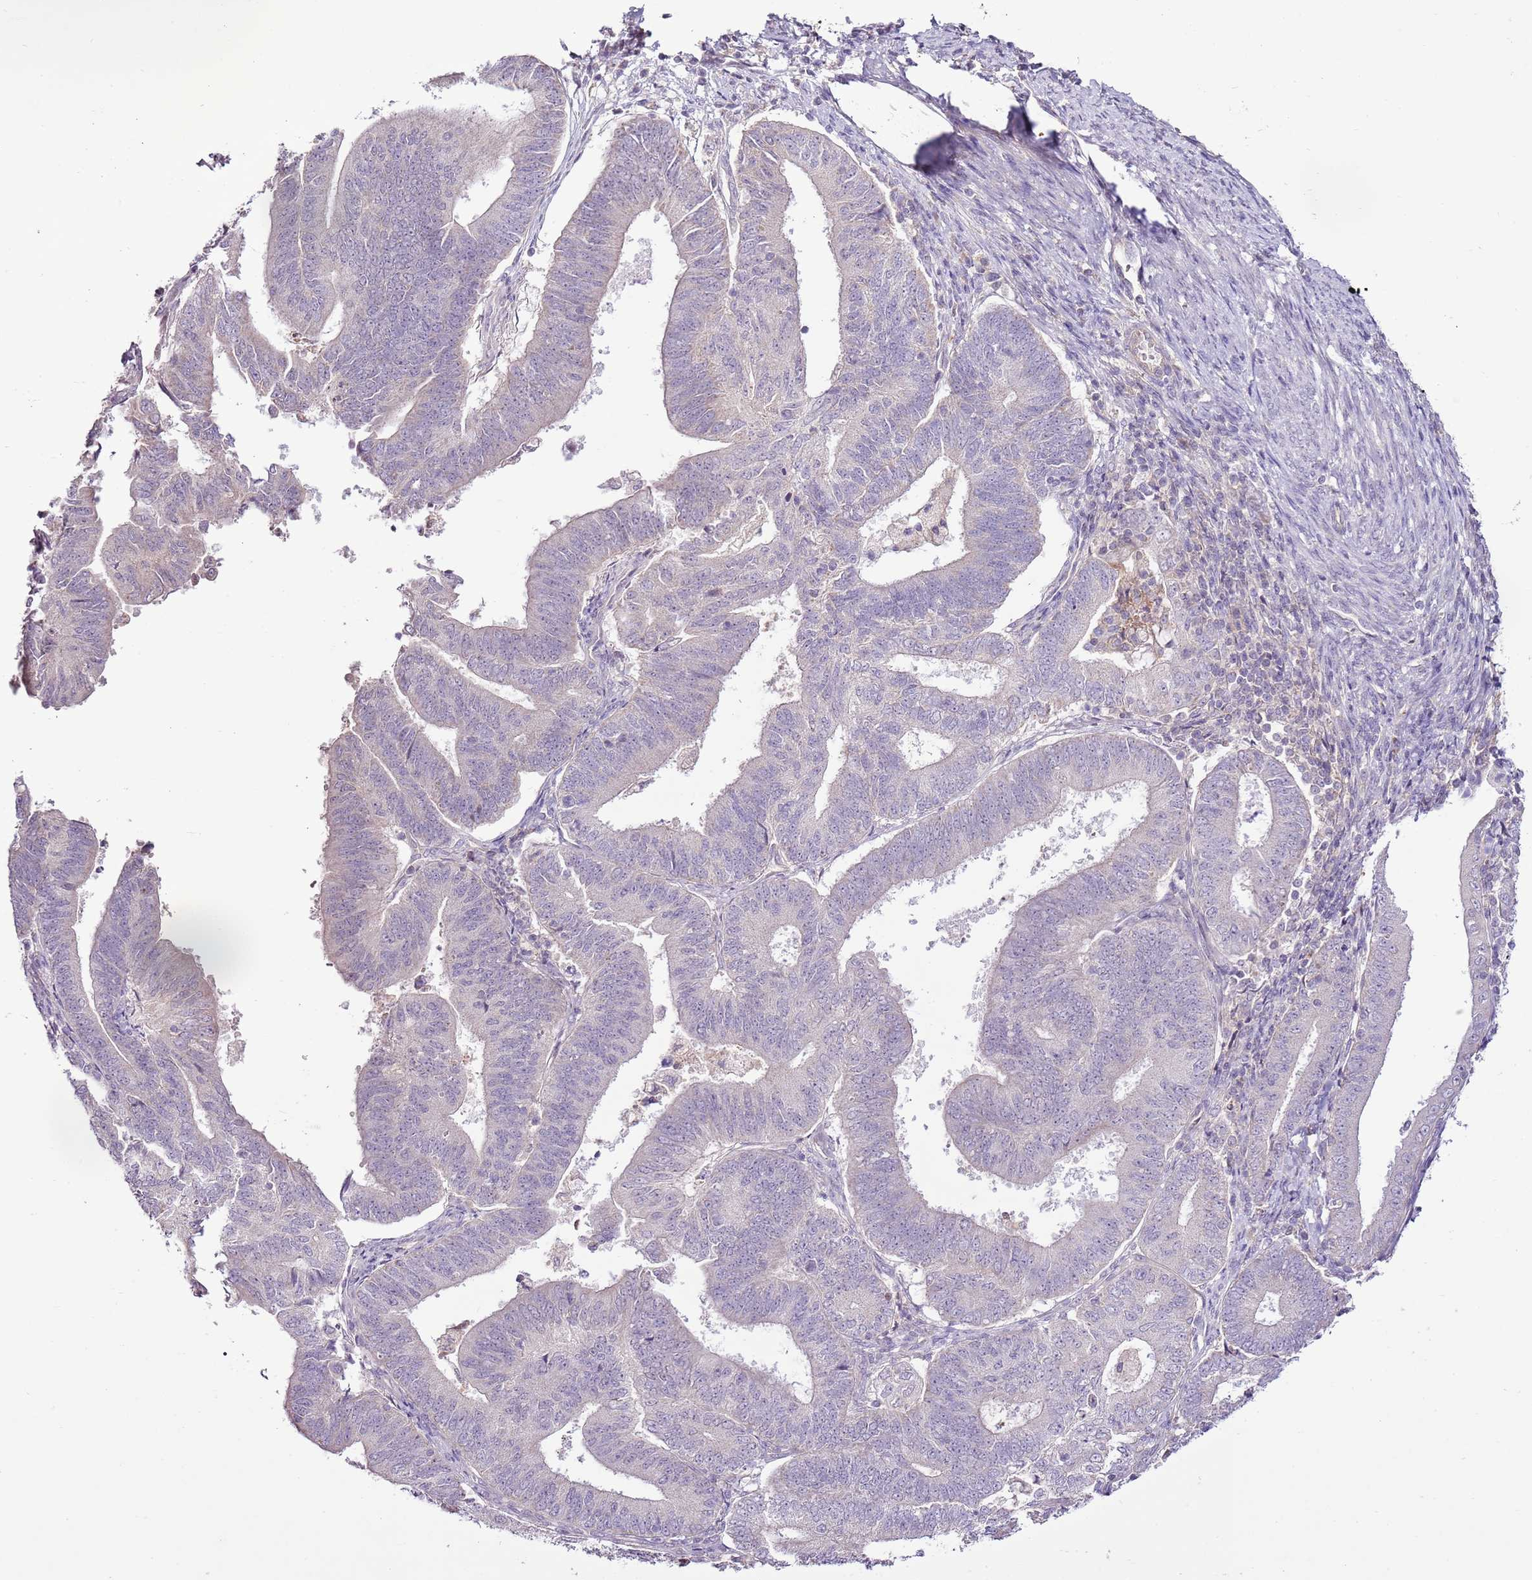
{"staining": {"intensity": "negative", "quantity": "none", "location": "none"}, "tissue": "endometrial cancer", "cell_type": "Tumor cells", "image_type": "cancer", "snomed": [{"axis": "morphology", "description": "Adenocarcinoma, NOS"}, {"axis": "topography", "description": "Endometrium"}], "caption": "Tumor cells are negative for protein expression in human endometrial cancer. The staining is performed using DAB brown chromogen with nuclei counter-stained in using hematoxylin.", "gene": "CMKLR1", "patient": {"sex": "female", "age": 70}}